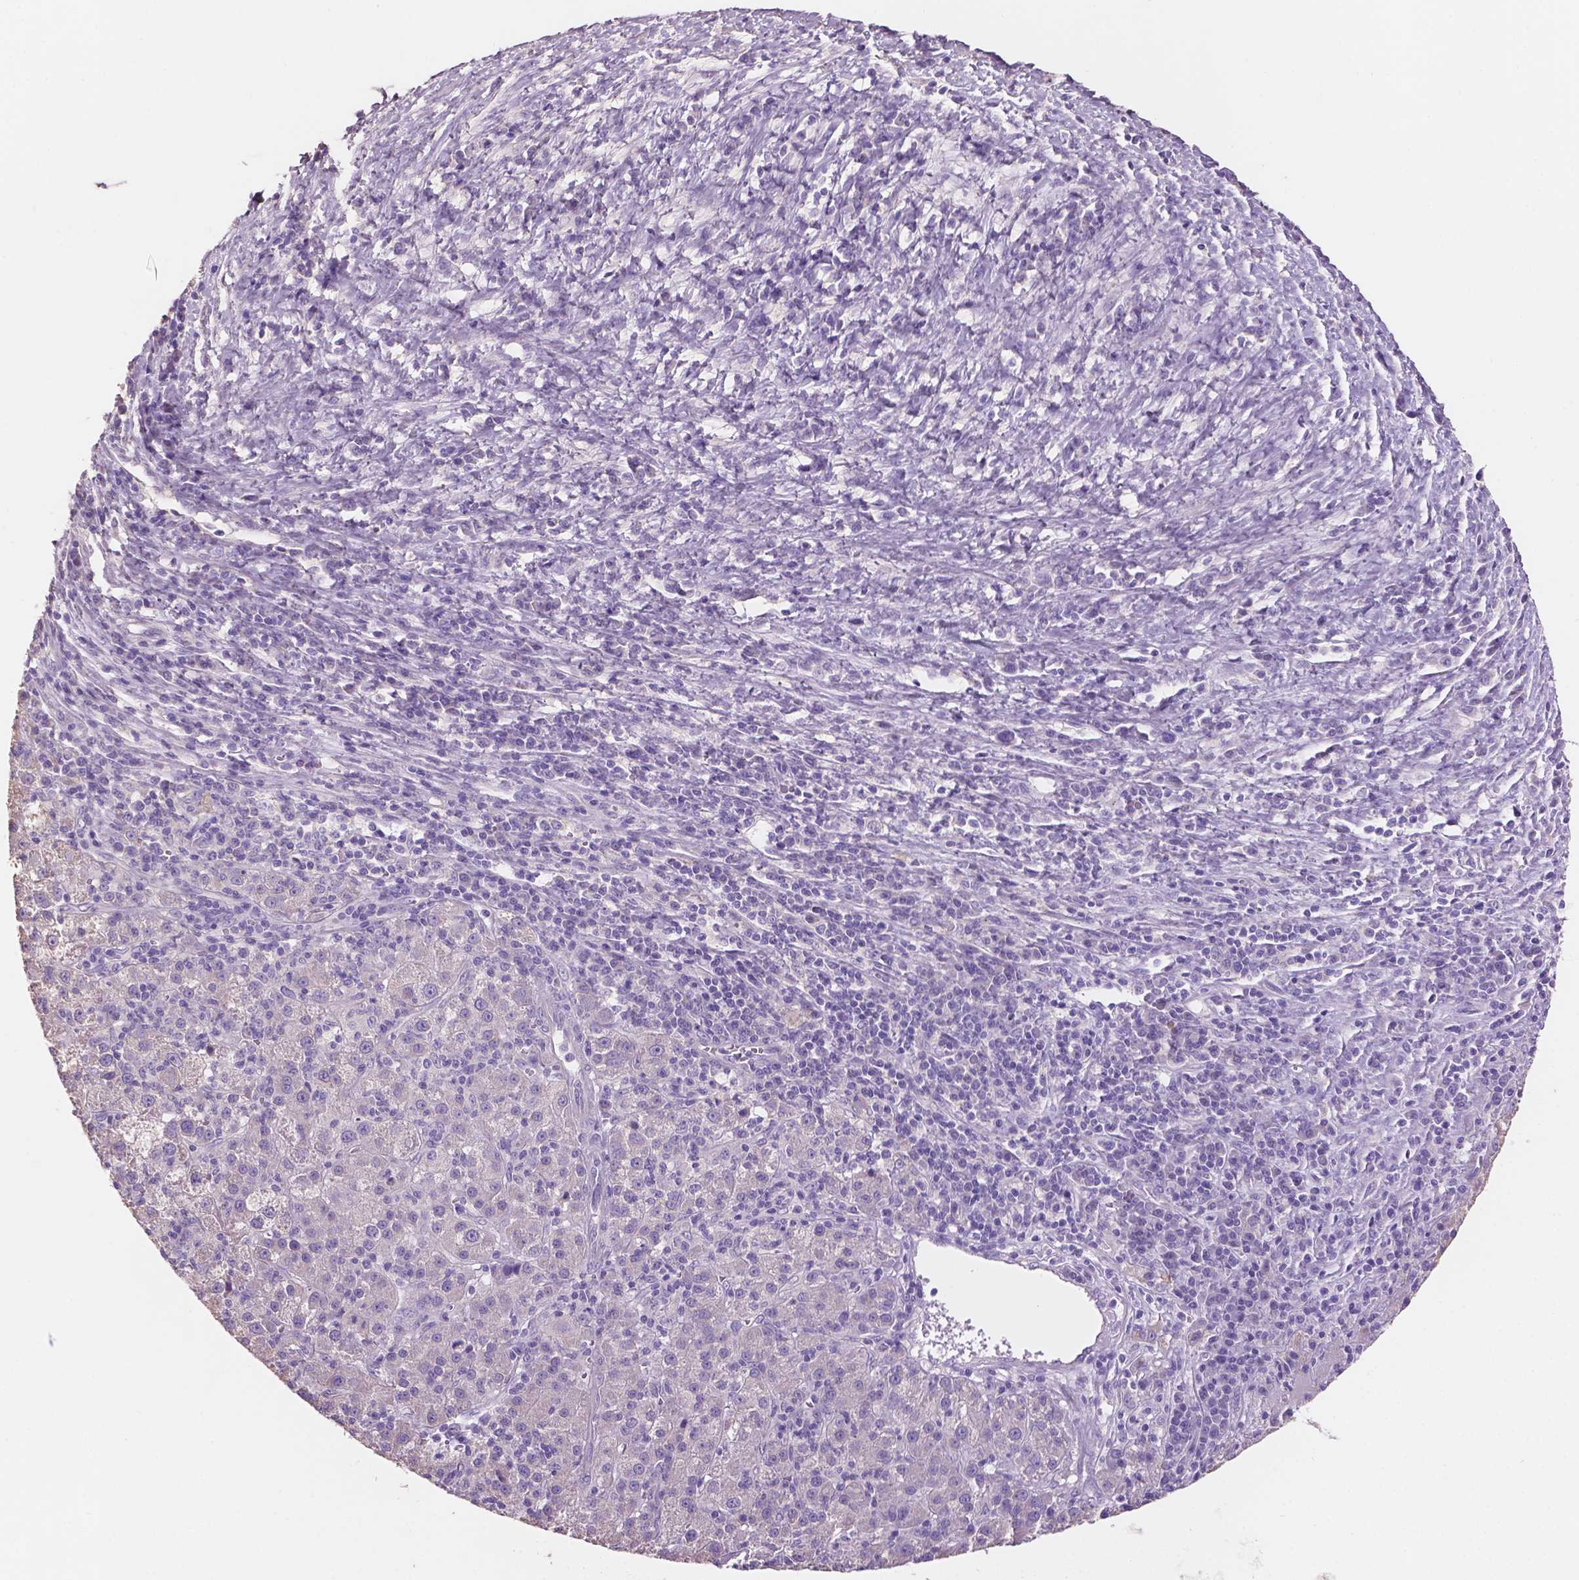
{"staining": {"intensity": "negative", "quantity": "none", "location": "none"}, "tissue": "liver cancer", "cell_type": "Tumor cells", "image_type": "cancer", "snomed": [{"axis": "morphology", "description": "Carcinoma, Hepatocellular, NOS"}, {"axis": "topography", "description": "Liver"}], "caption": "This micrograph is of hepatocellular carcinoma (liver) stained with IHC to label a protein in brown with the nuclei are counter-stained blue. There is no expression in tumor cells.", "gene": "SBSN", "patient": {"sex": "female", "age": 60}}